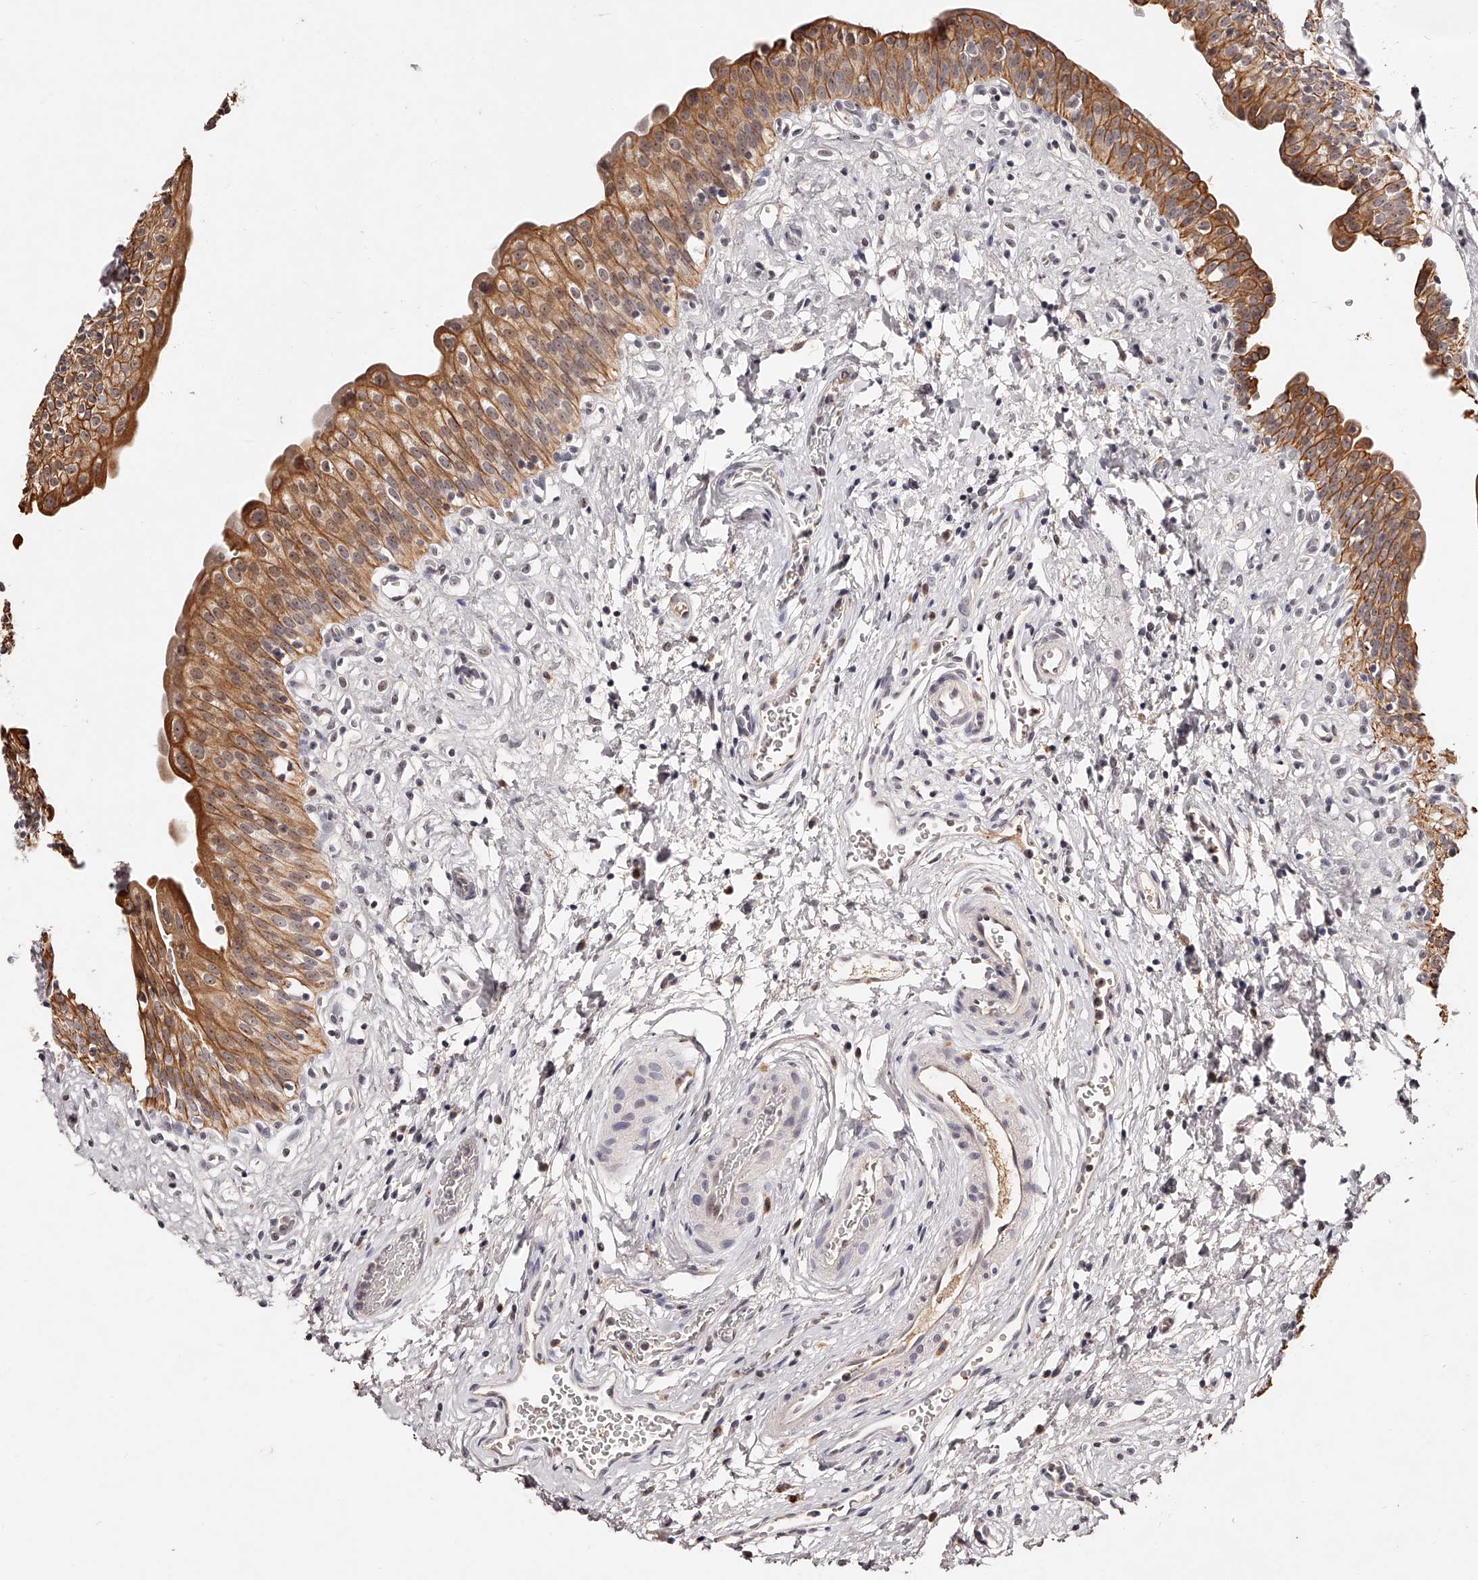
{"staining": {"intensity": "moderate", "quantity": ">75%", "location": "cytoplasmic/membranous"}, "tissue": "urinary bladder", "cell_type": "Urothelial cells", "image_type": "normal", "snomed": [{"axis": "morphology", "description": "Normal tissue, NOS"}, {"axis": "topography", "description": "Urinary bladder"}], "caption": "A medium amount of moderate cytoplasmic/membranous positivity is identified in approximately >75% of urothelial cells in normal urinary bladder. Using DAB (brown) and hematoxylin (blue) stains, captured at high magnification using brightfield microscopy.", "gene": "PHACTR1", "patient": {"sex": "male", "age": 51}}